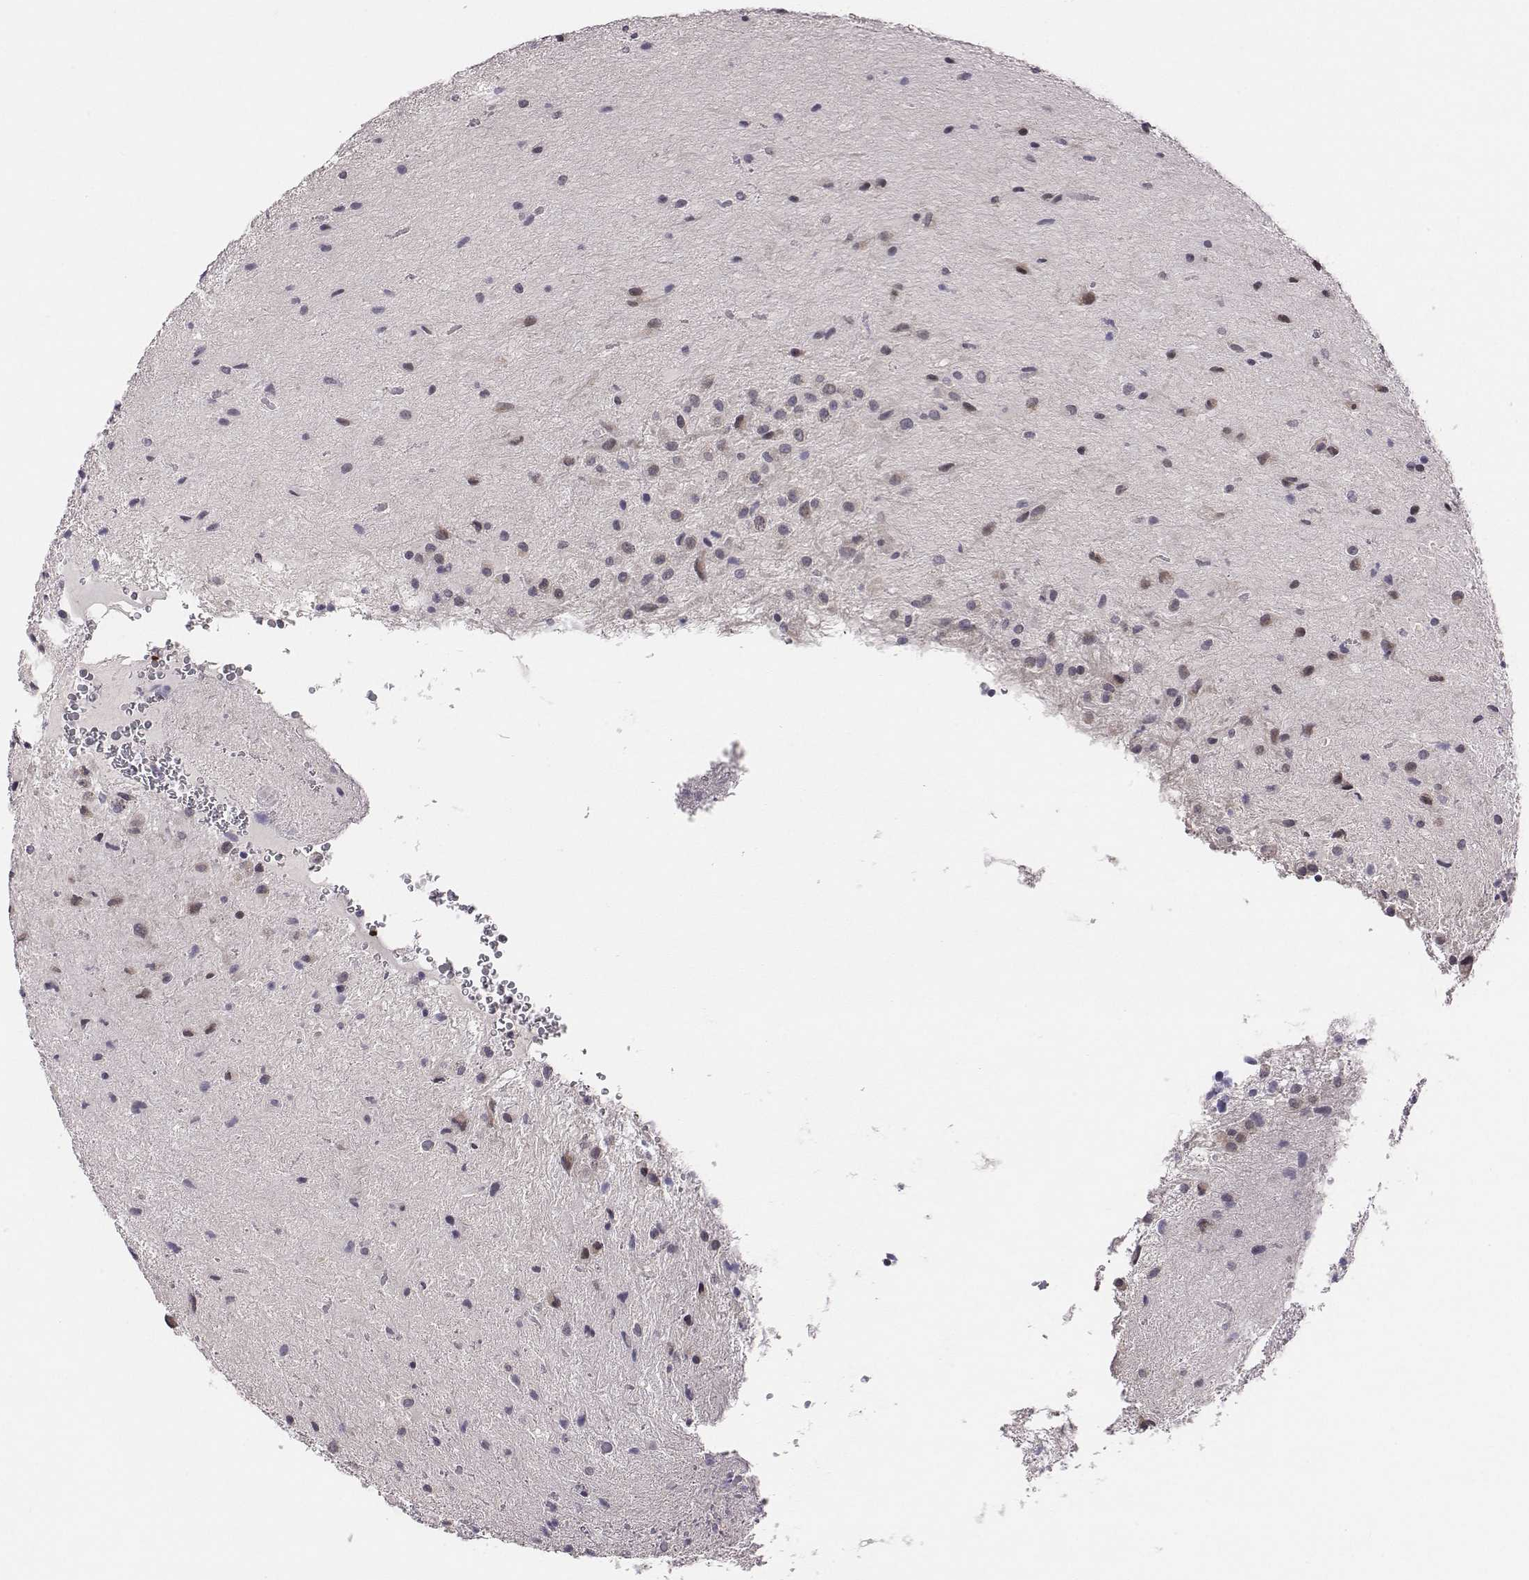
{"staining": {"intensity": "negative", "quantity": "none", "location": "none"}, "tissue": "glioma", "cell_type": "Tumor cells", "image_type": "cancer", "snomed": [{"axis": "morphology", "description": "Glioma, malignant, Low grade"}, {"axis": "topography", "description": "Cerebellum"}], "caption": "DAB immunohistochemical staining of low-grade glioma (malignant) shows no significant staining in tumor cells. The staining is performed using DAB (3,3'-diaminobenzidine) brown chromogen with nuclei counter-stained in using hematoxylin.", "gene": "SMURF2", "patient": {"sex": "female", "age": 14}}